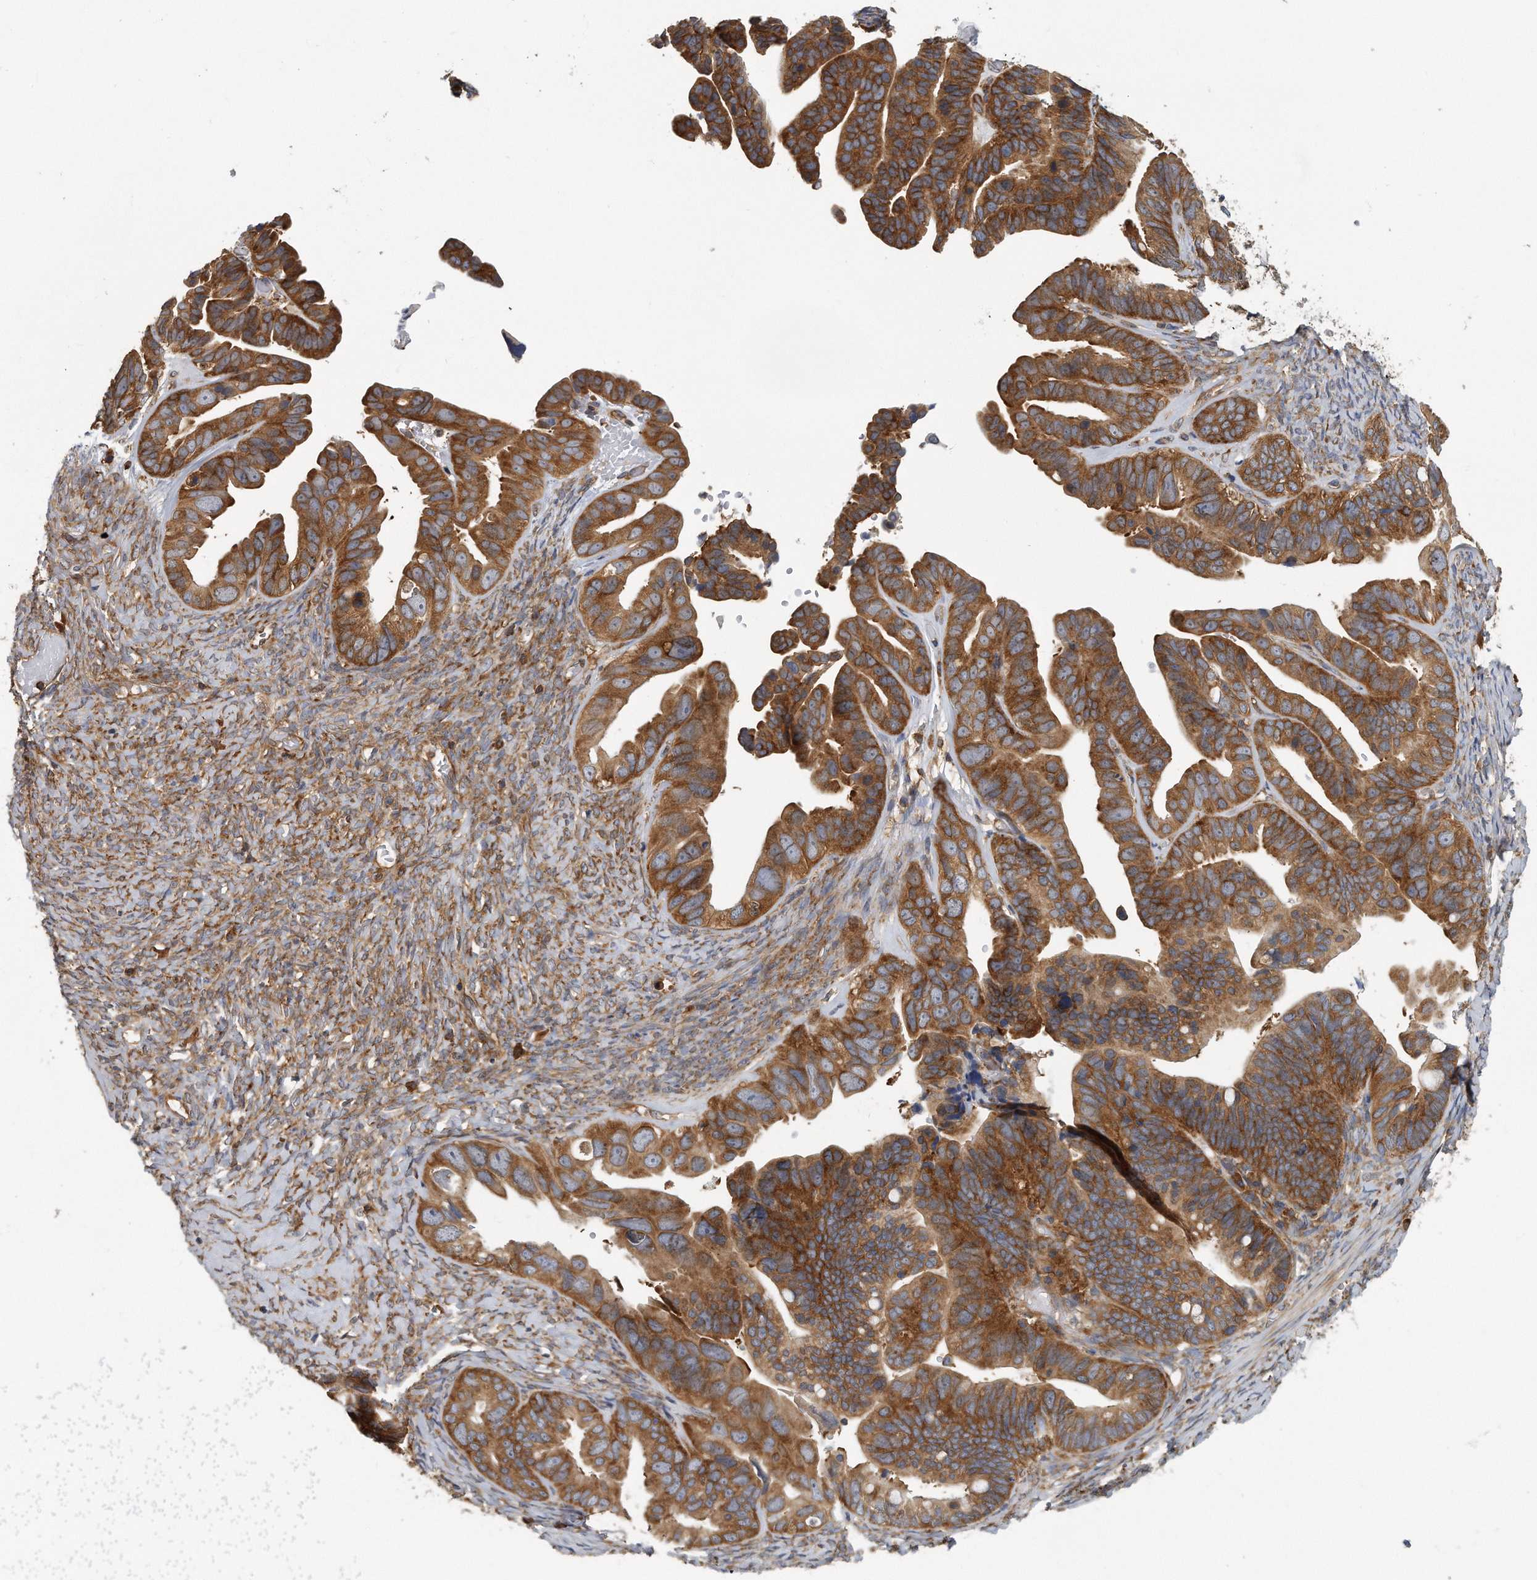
{"staining": {"intensity": "strong", "quantity": ">75%", "location": "cytoplasmic/membranous"}, "tissue": "ovarian cancer", "cell_type": "Tumor cells", "image_type": "cancer", "snomed": [{"axis": "morphology", "description": "Cystadenocarcinoma, serous, NOS"}, {"axis": "topography", "description": "Ovary"}], "caption": "Protein expression analysis of ovarian serous cystadenocarcinoma exhibits strong cytoplasmic/membranous staining in about >75% of tumor cells.", "gene": "EIF3I", "patient": {"sex": "female", "age": 56}}